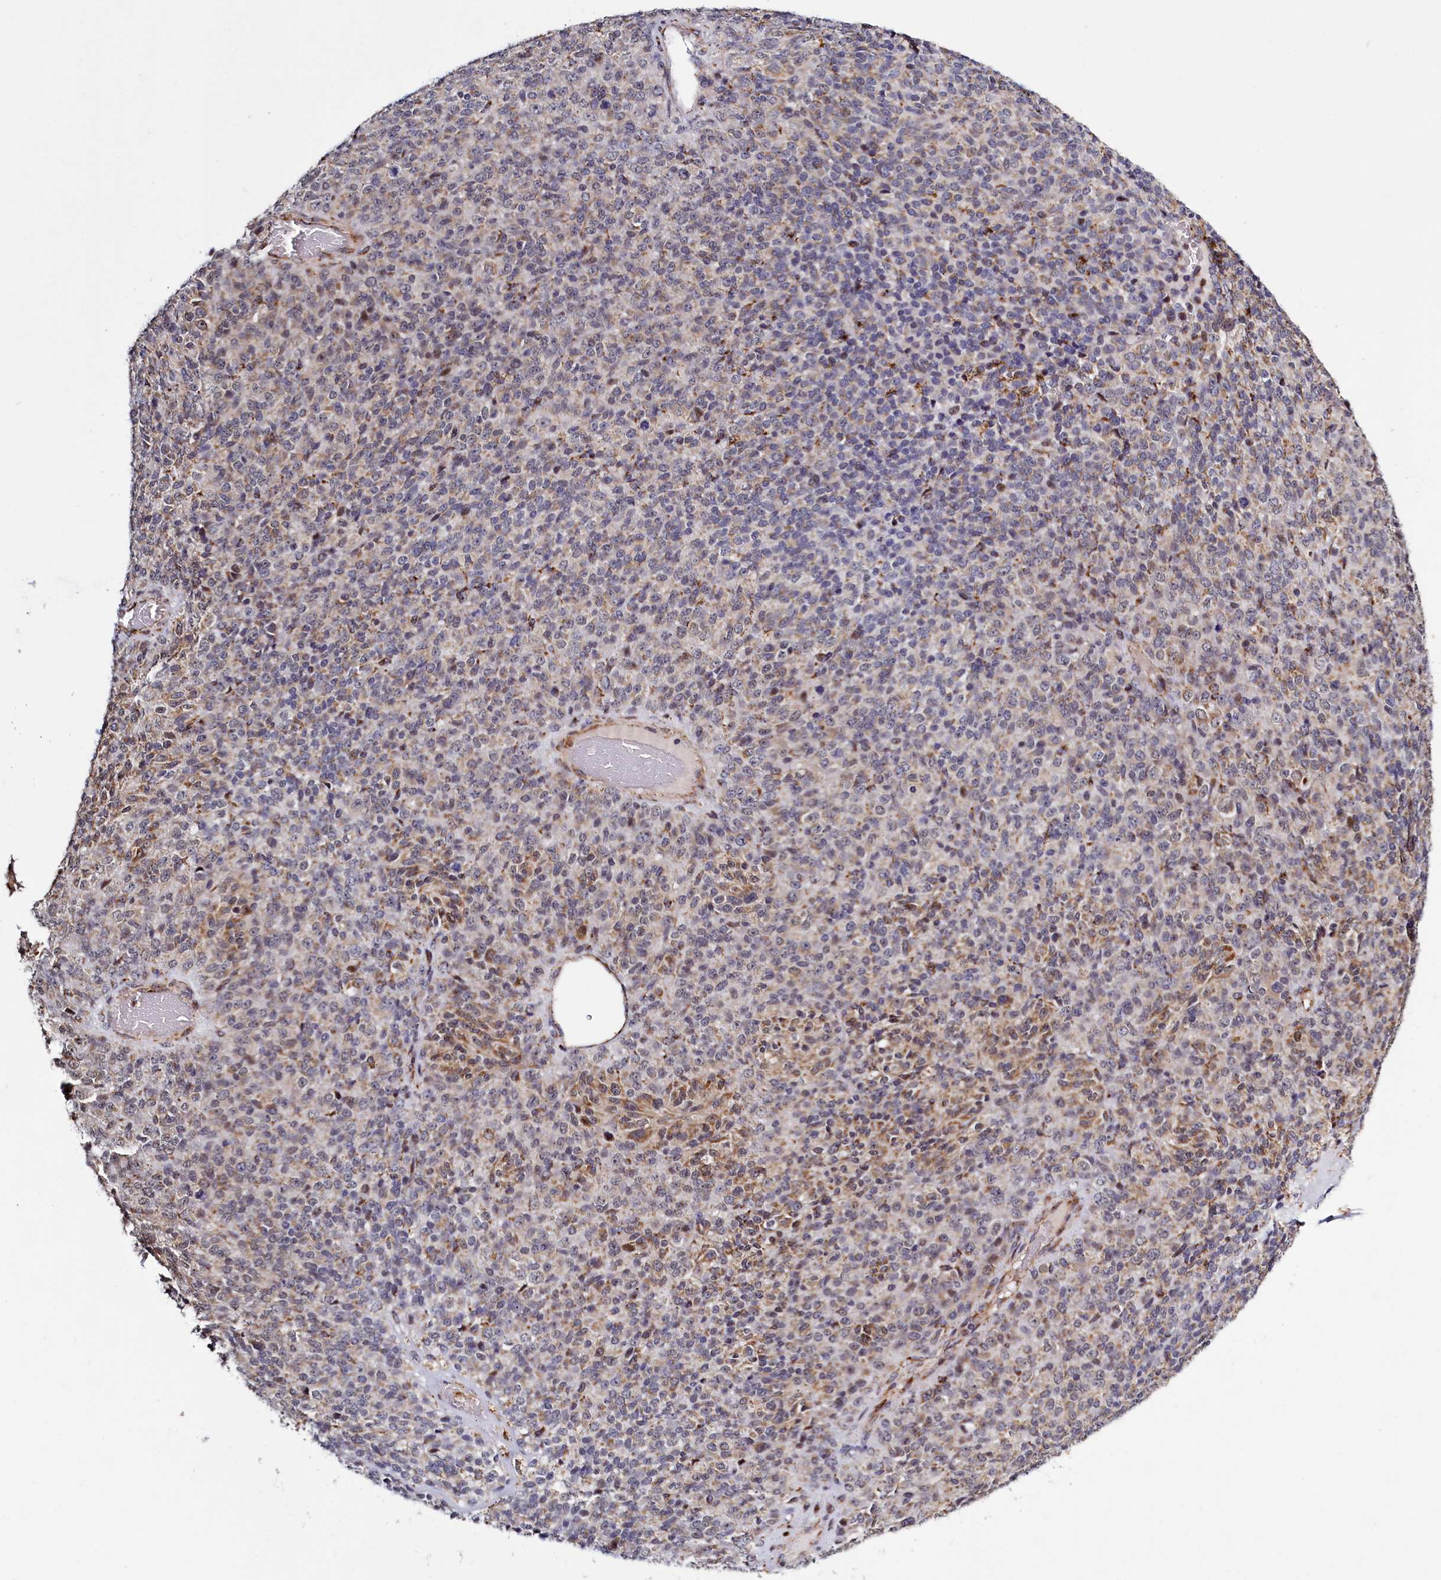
{"staining": {"intensity": "moderate", "quantity": "25%-75%", "location": "cytoplasmic/membranous"}, "tissue": "melanoma", "cell_type": "Tumor cells", "image_type": "cancer", "snomed": [{"axis": "morphology", "description": "Malignant melanoma, Metastatic site"}, {"axis": "topography", "description": "Brain"}], "caption": "Immunohistochemistry (IHC) of human melanoma exhibits medium levels of moderate cytoplasmic/membranous staining in about 25%-75% of tumor cells.", "gene": "DYNC2H1", "patient": {"sex": "female", "age": 56}}